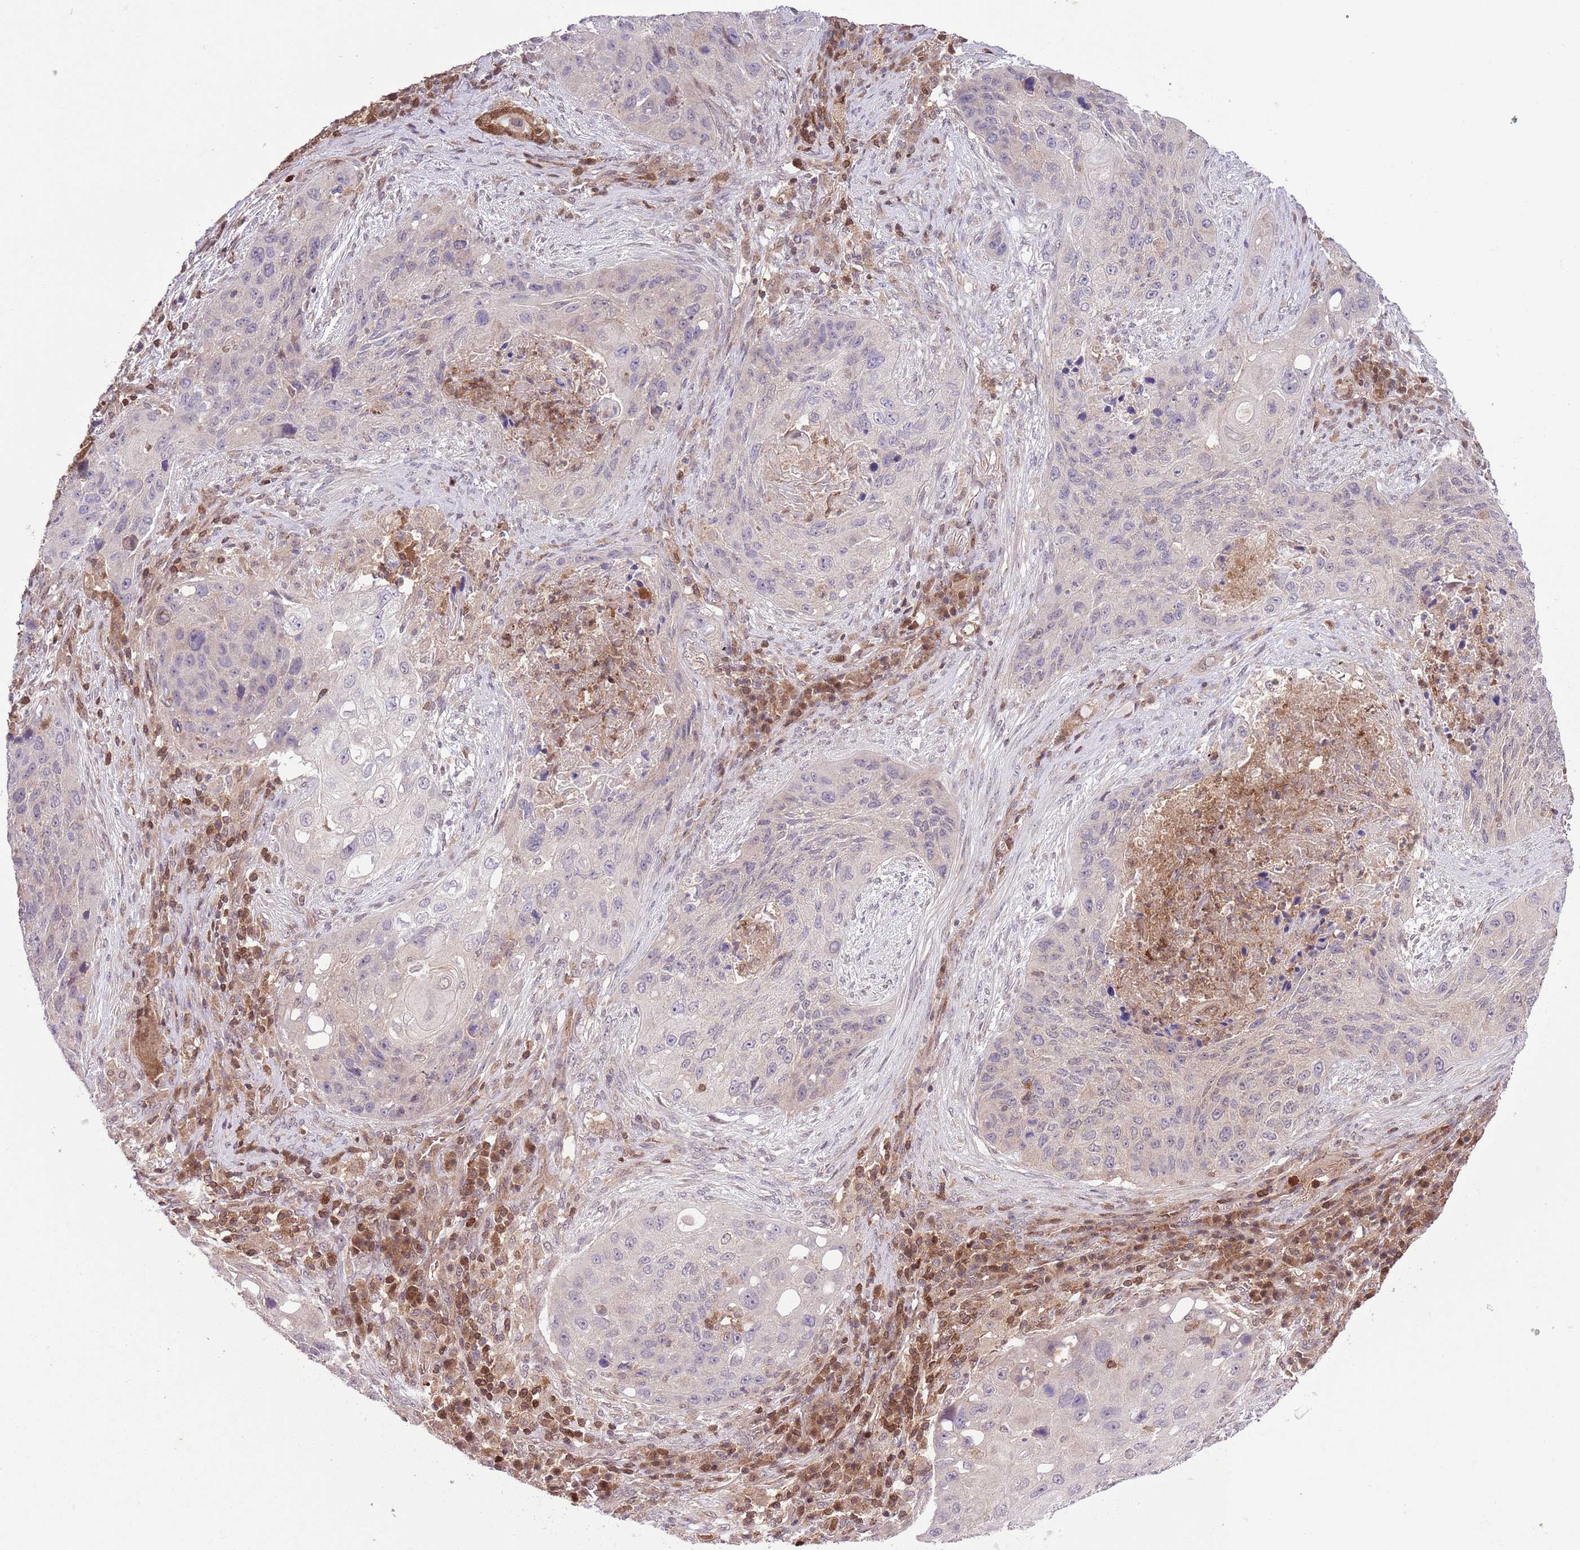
{"staining": {"intensity": "negative", "quantity": "none", "location": "none"}, "tissue": "lung cancer", "cell_type": "Tumor cells", "image_type": "cancer", "snomed": [{"axis": "morphology", "description": "Squamous cell carcinoma, NOS"}, {"axis": "topography", "description": "Lung"}], "caption": "Tumor cells are negative for protein expression in human lung cancer. (DAB immunohistochemistry (IHC) visualized using brightfield microscopy, high magnification).", "gene": "HDHD2", "patient": {"sex": "female", "age": 63}}